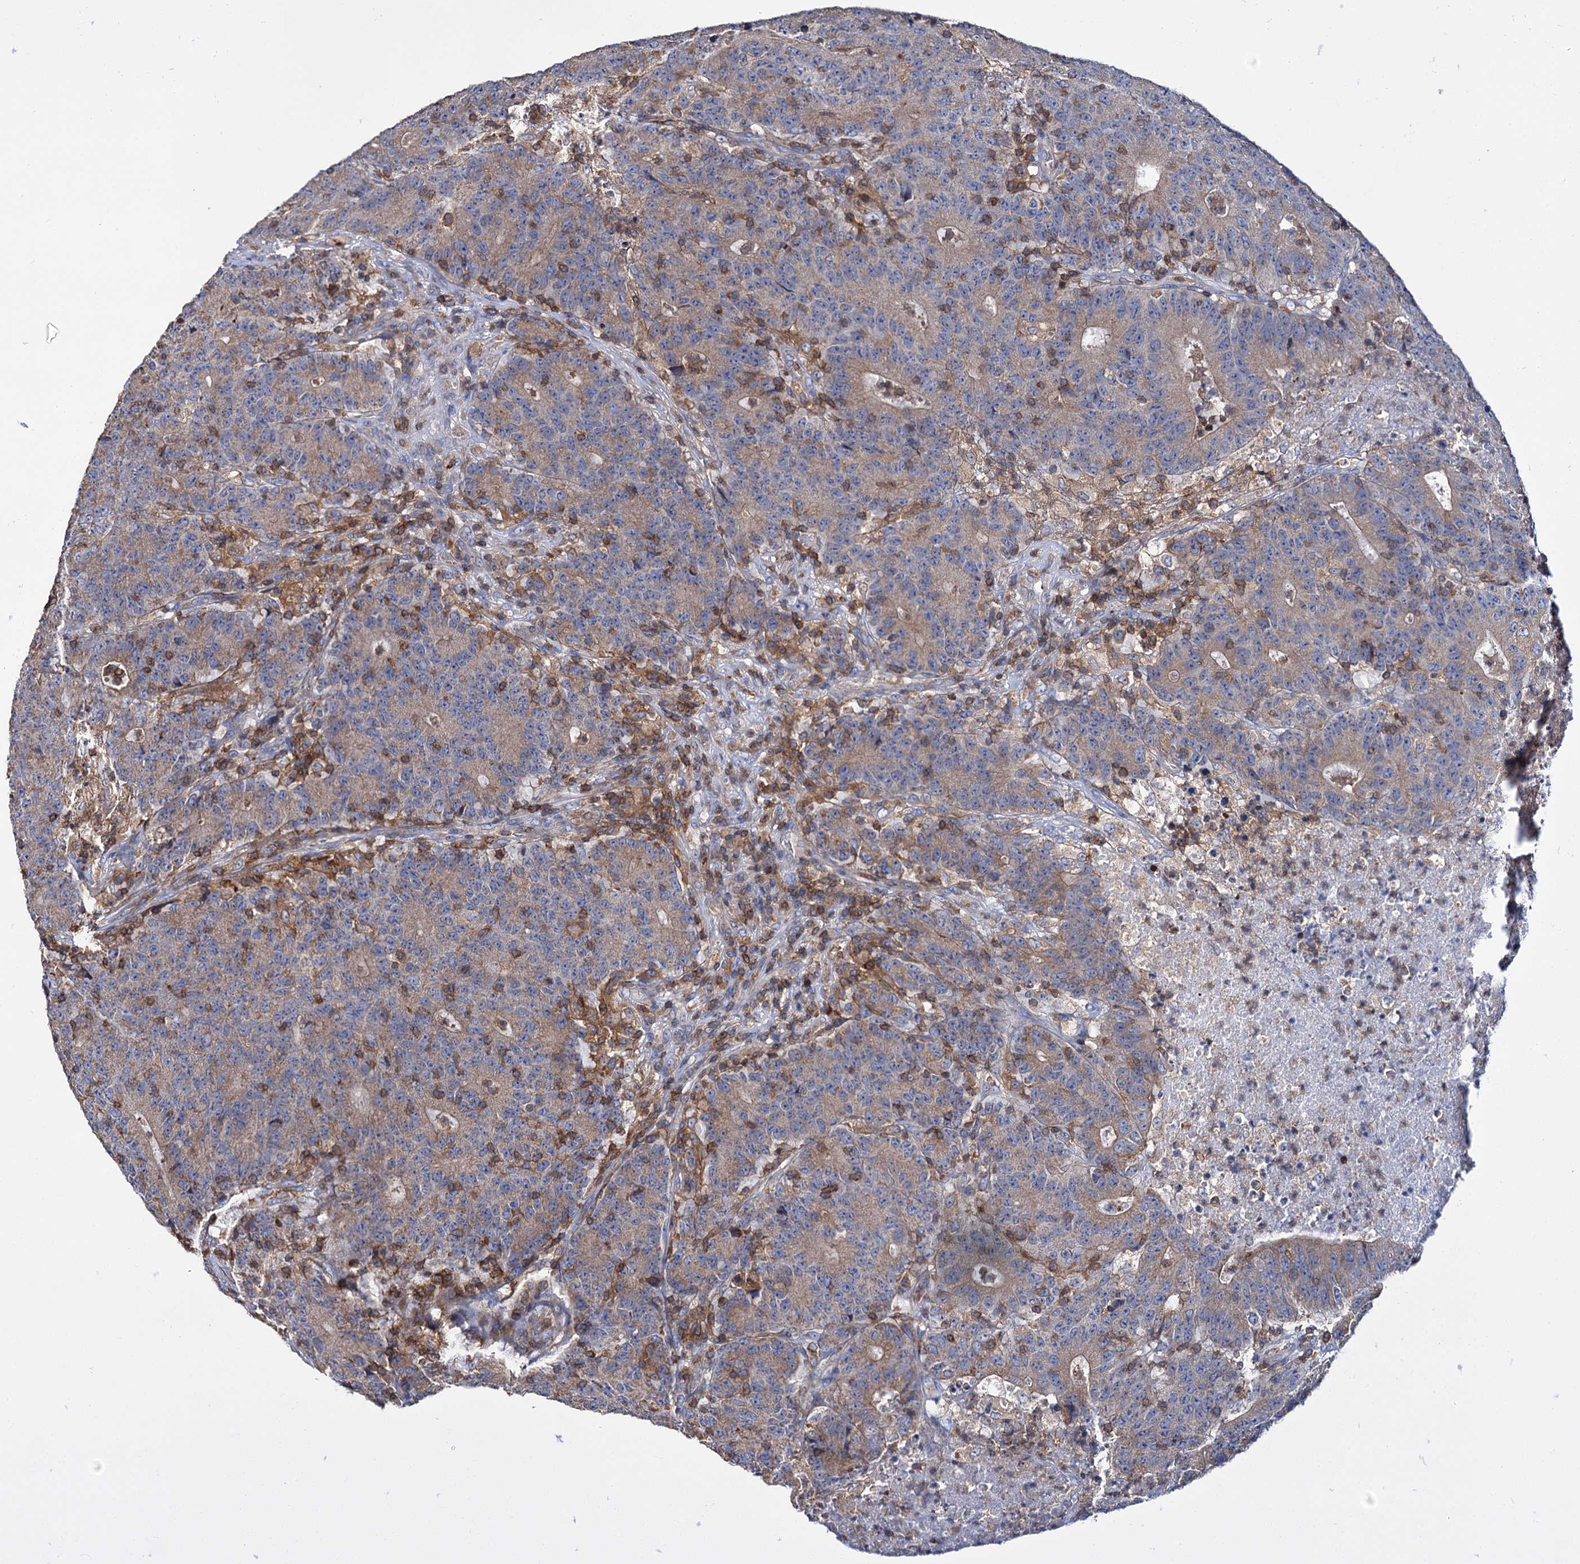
{"staining": {"intensity": "moderate", "quantity": ">75%", "location": "cytoplasmic/membranous"}, "tissue": "colorectal cancer", "cell_type": "Tumor cells", "image_type": "cancer", "snomed": [{"axis": "morphology", "description": "Adenocarcinoma, NOS"}, {"axis": "topography", "description": "Colon"}], "caption": "Brown immunohistochemical staining in colorectal cancer shows moderate cytoplasmic/membranous positivity in about >75% of tumor cells.", "gene": "UBASH3B", "patient": {"sex": "female", "age": 75}}